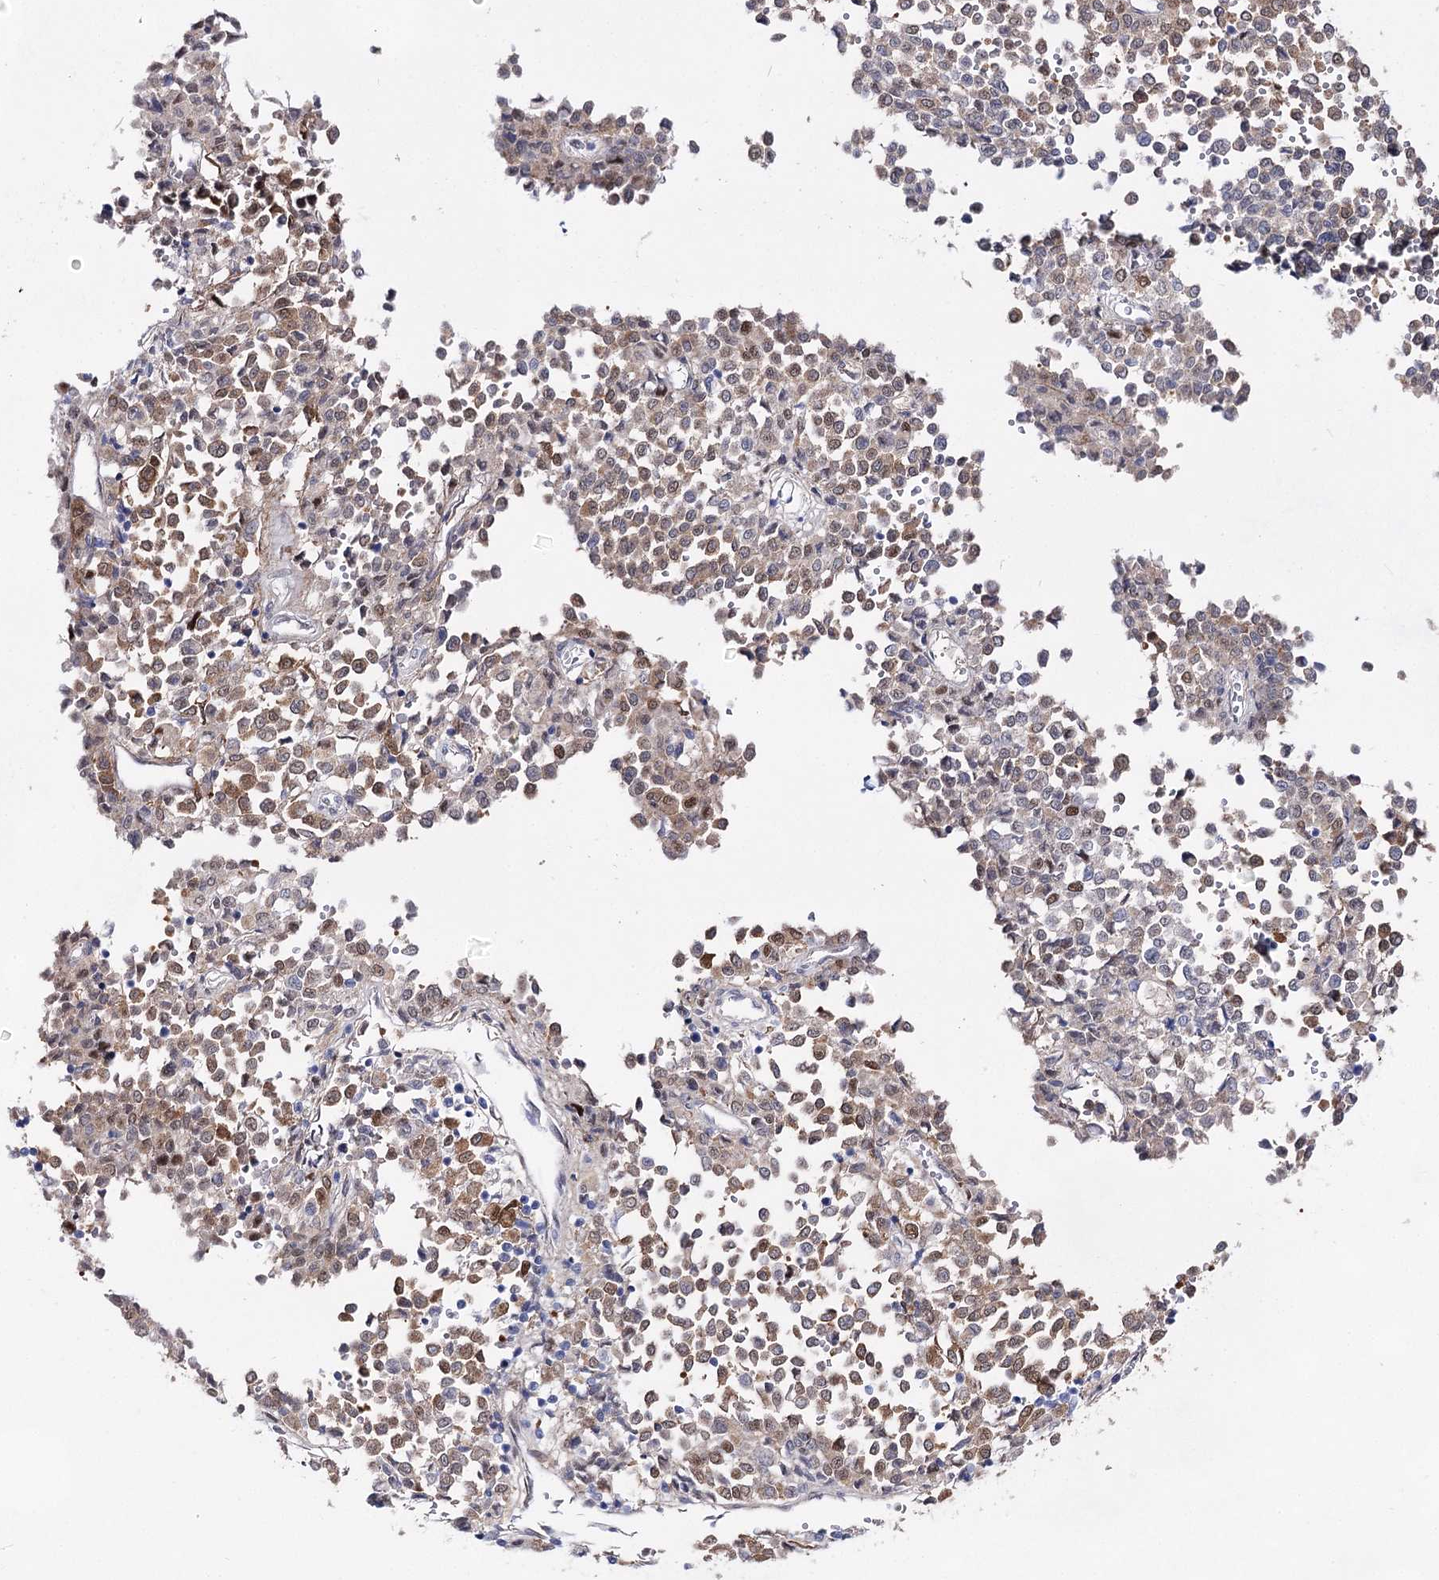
{"staining": {"intensity": "weak", "quantity": "25%-75%", "location": "cytoplasmic/membranous"}, "tissue": "melanoma", "cell_type": "Tumor cells", "image_type": "cancer", "snomed": [{"axis": "morphology", "description": "Malignant melanoma, Metastatic site"}, {"axis": "topography", "description": "Pancreas"}], "caption": "DAB (3,3'-diaminobenzidine) immunohistochemical staining of melanoma reveals weak cytoplasmic/membranous protein positivity in approximately 25%-75% of tumor cells. Using DAB (brown) and hematoxylin (blue) stains, captured at high magnification using brightfield microscopy.", "gene": "UGDH", "patient": {"sex": "female", "age": 30}}